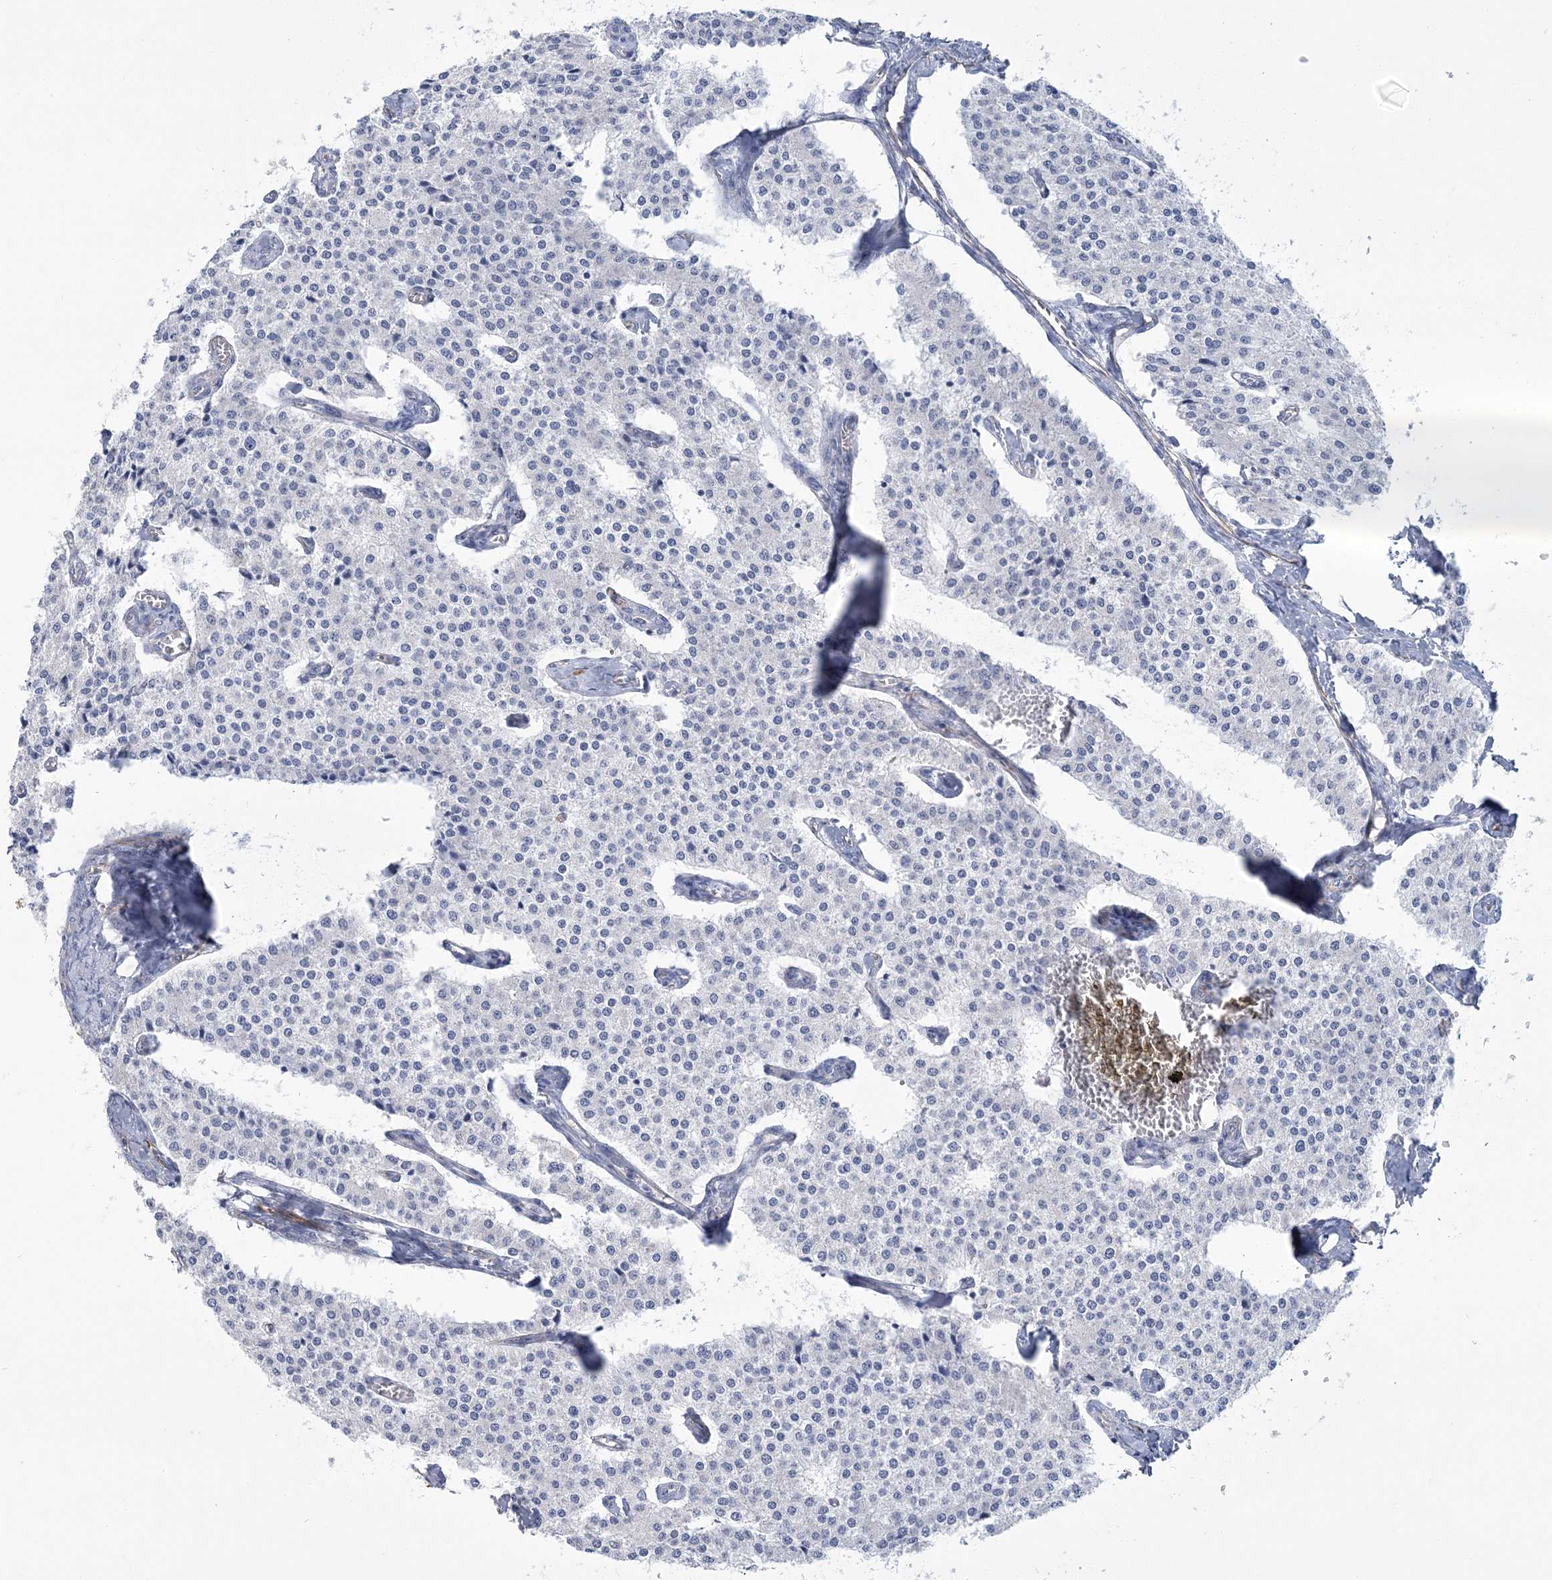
{"staining": {"intensity": "negative", "quantity": "none", "location": "none"}, "tissue": "carcinoid", "cell_type": "Tumor cells", "image_type": "cancer", "snomed": [{"axis": "morphology", "description": "Carcinoid, malignant, NOS"}, {"axis": "topography", "description": "Colon"}], "caption": "The image demonstrates no staining of tumor cells in malignant carcinoid.", "gene": "RAB11FIP5", "patient": {"sex": "female", "age": 52}}